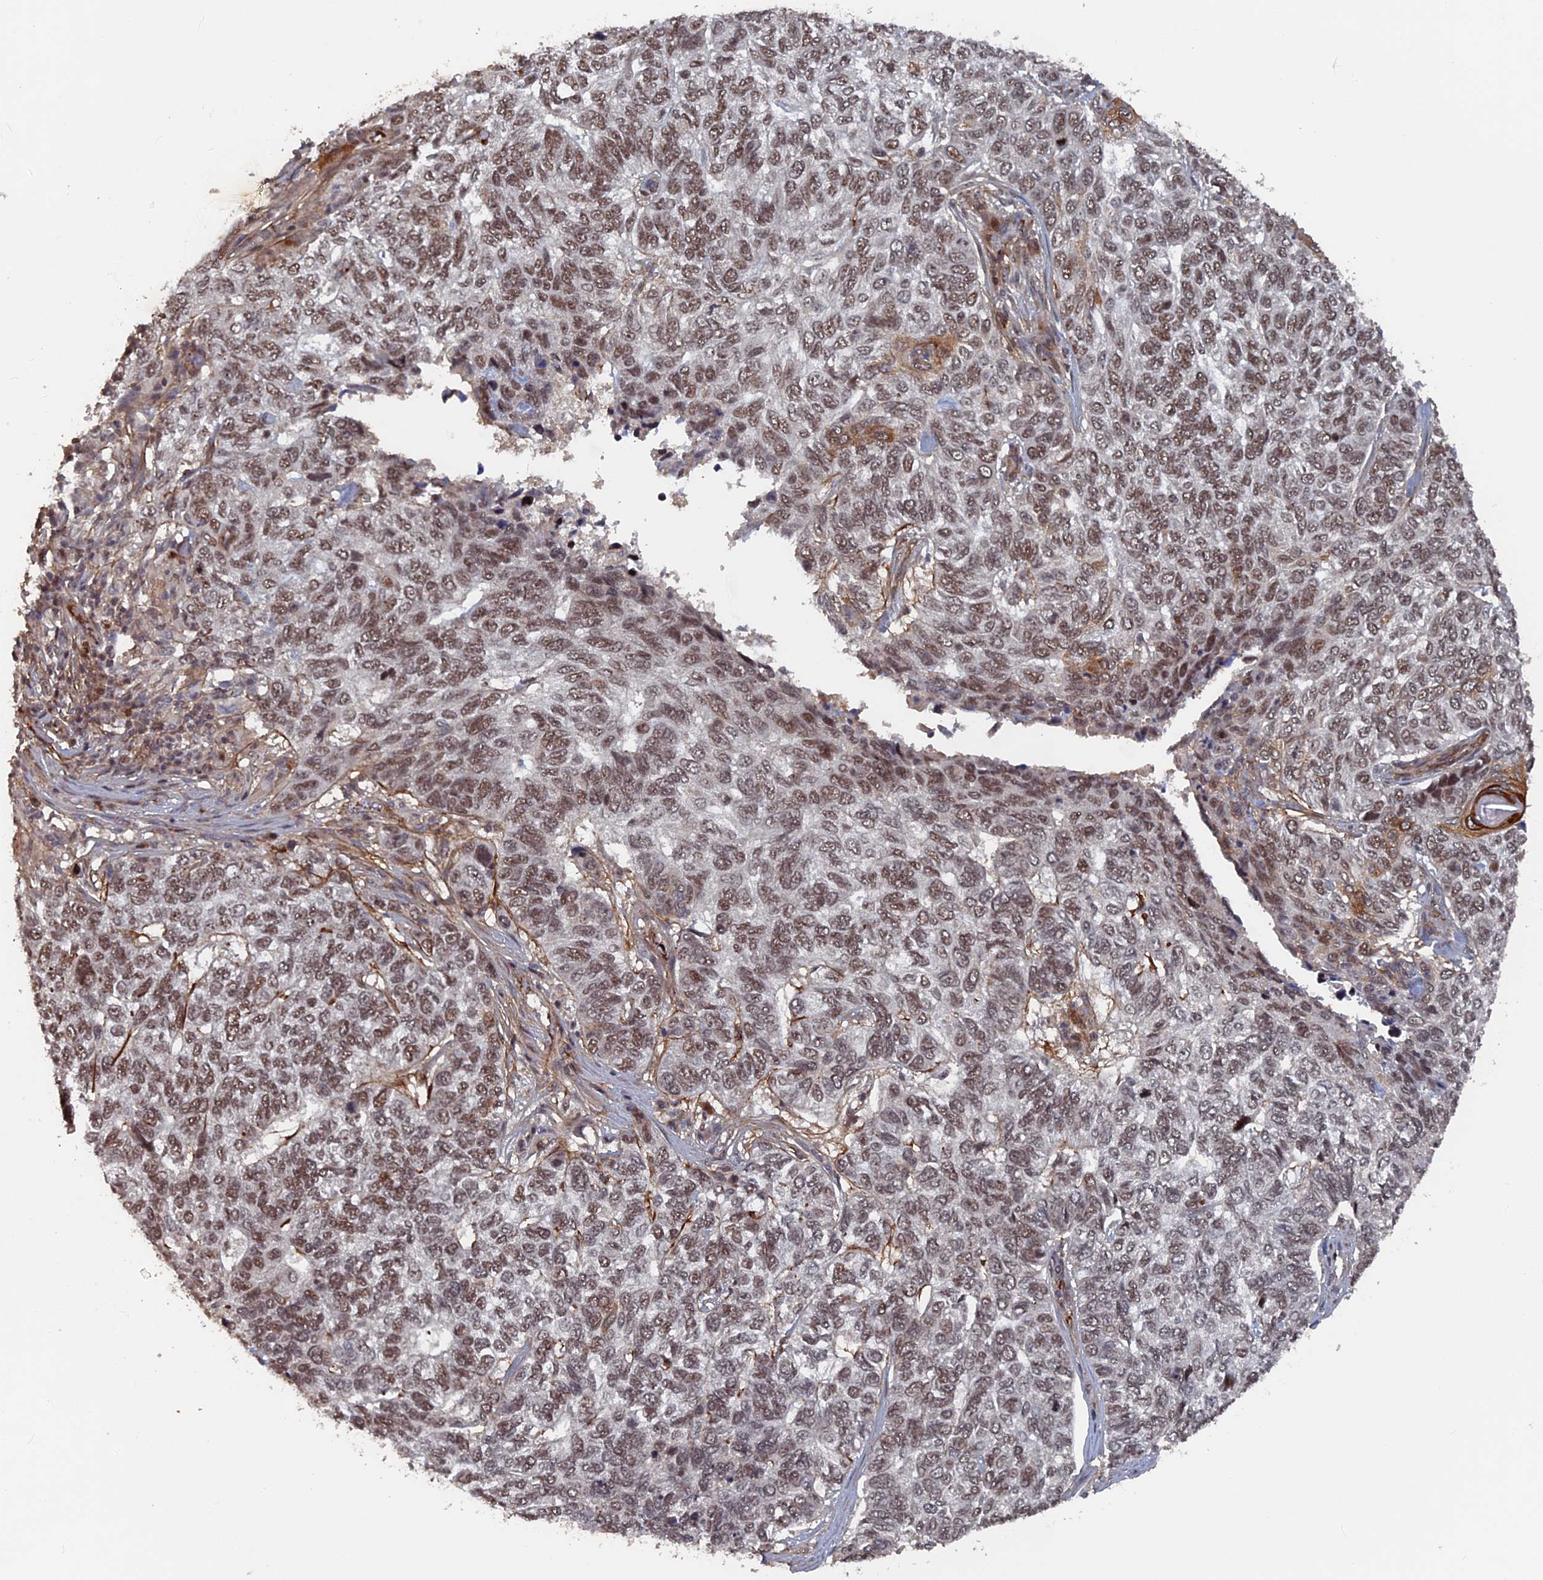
{"staining": {"intensity": "moderate", "quantity": ">75%", "location": "nuclear"}, "tissue": "skin cancer", "cell_type": "Tumor cells", "image_type": "cancer", "snomed": [{"axis": "morphology", "description": "Basal cell carcinoma"}, {"axis": "topography", "description": "Skin"}], "caption": "A high-resolution histopathology image shows IHC staining of skin cancer, which demonstrates moderate nuclear staining in approximately >75% of tumor cells. (DAB IHC with brightfield microscopy, high magnification).", "gene": "SH3D21", "patient": {"sex": "female", "age": 65}}